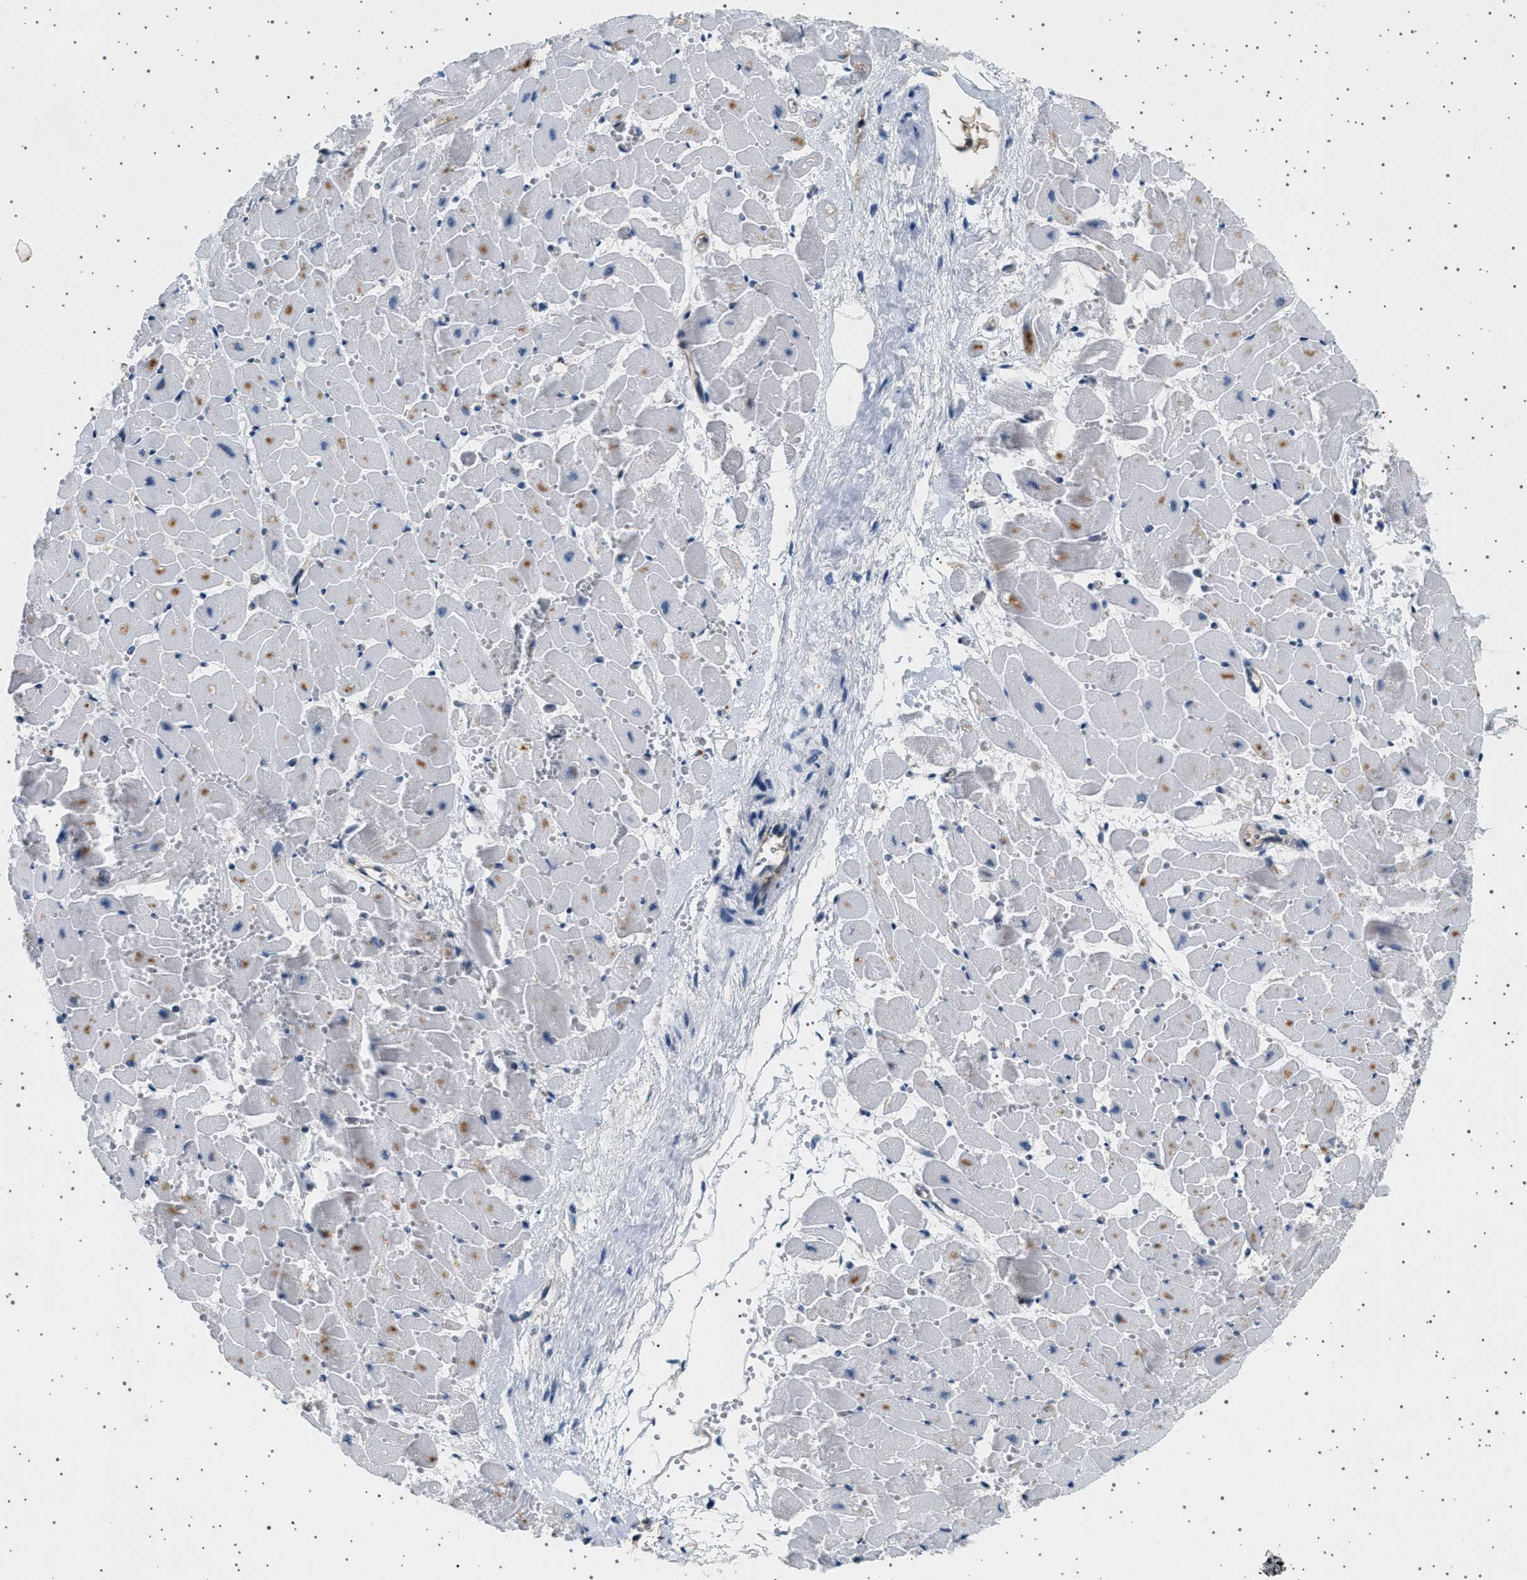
{"staining": {"intensity": "moderate", "quantity": "<25%", "location": "cytoplasmic/membranous"}, "tissue": "heart muscle", "cell_type": "Cardiomyocytes", "image_type": "normal", "snomed": [{"axis": "morphology", "description": "Normal tissue, NOS"}, {"axis": "topography", "description": "Heart"}], "caption": "Heart muscle was stained to show a protein in brown. There is low levels of moderate cytoplasmic/membranous expression in about <25% of cardiomyocytes. (DAB = brown stain, brightfield microscopy at high magnification).", "gene": "PLPP6", "patient": {"sex": "female", "age": 19}}